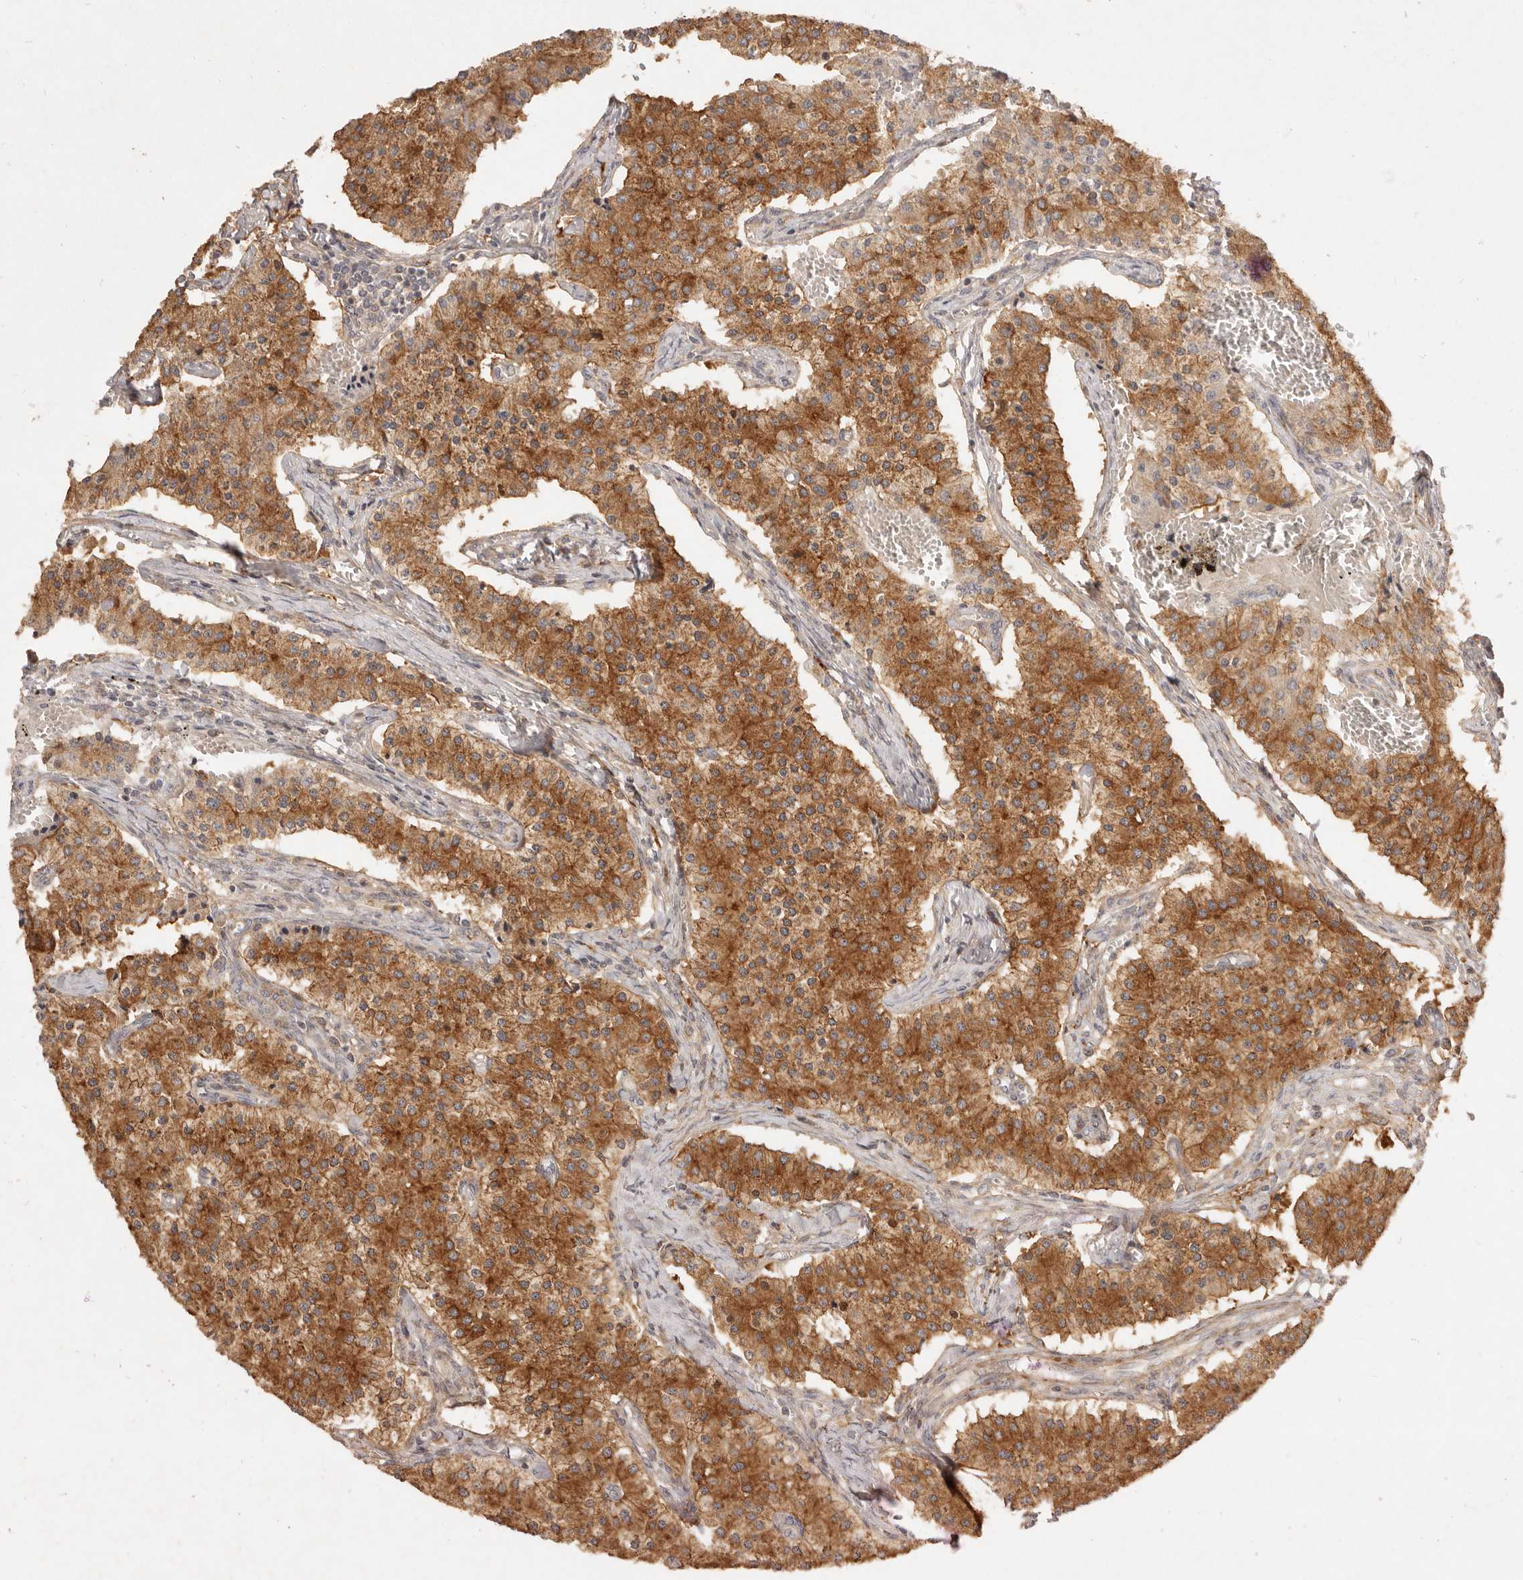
{"staining": {"intensity": "moderate", "quantity": ">75%", "location": "cytoplasmic/membranous"}, "tissue": "carcinoid", "cell_type": "Tumor cells", "image_type": "cancer", "snomed": [{"axis": "morphology", "description": "Carcinoid, malignant, NOS"}, {"axis": "topography", "description": "Colon"}], "caption": "Immunohistochemical staining of human carcinoid (malignant) demonstrates moderate cytoplasmic/membranous protein staining in about >75% of tumor cells. (DAB (3,3'-diaminobenzidine) IHC, brown staining for protein, blue staining for nuclei).", "gene": "VIPR1", "patient": {"sex": "female", "age": 52}}